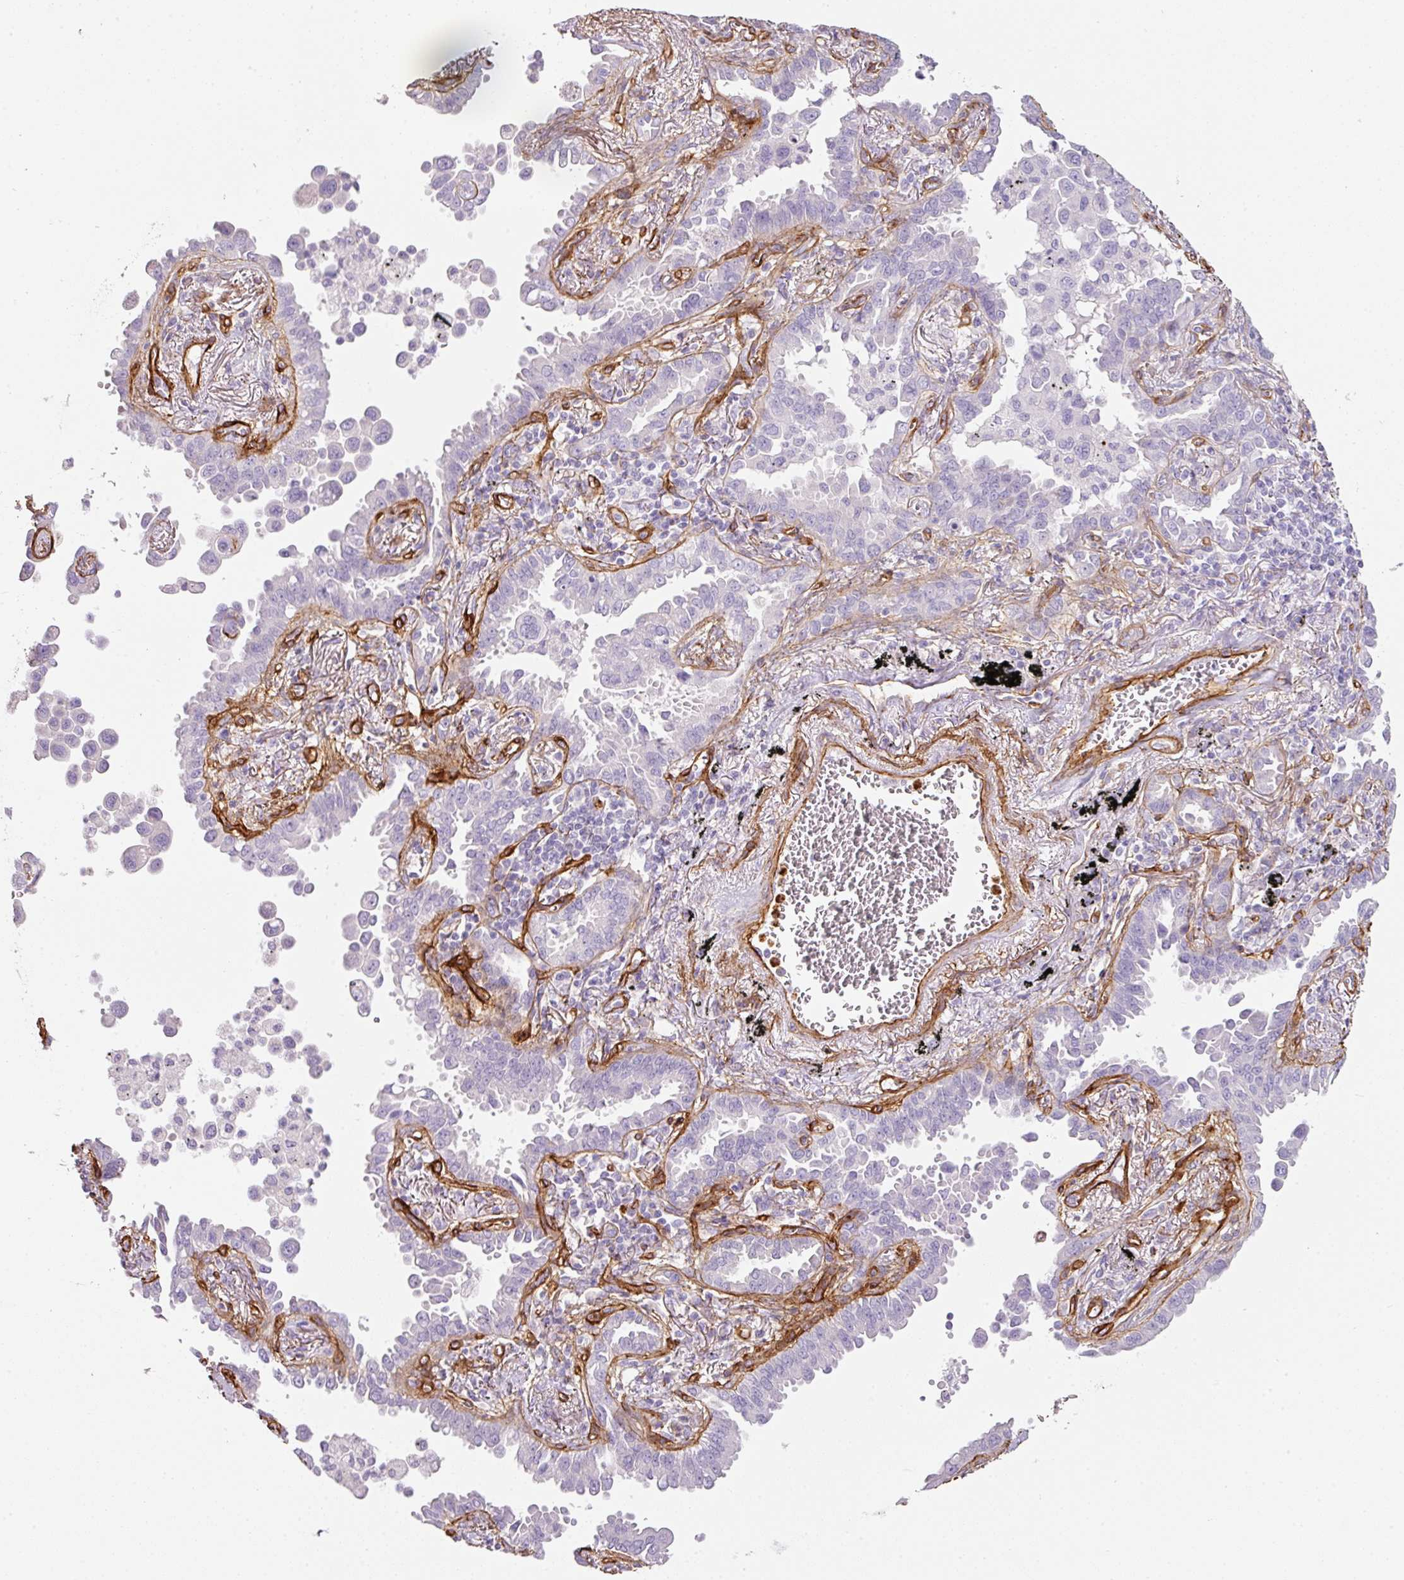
{"staining": {"intensity": "negative", "quantity": "none", "location": "none"}, "tissue": "lung cancer", "cell_type": "Tumor cells", "image_type": "cancer", "snomed": [{"axis": "morphology", "description": "Adenocarcinoma, NOS"}, {"axis": "topography", "description": "Lung"}], "caption": "This is an immunohistochemistry photomicrograph of human lung adenocarcinoma. There is no staining in tumor cells.", "gene": "LOXL4", "patient": {"sex": "male", "age": 67}}